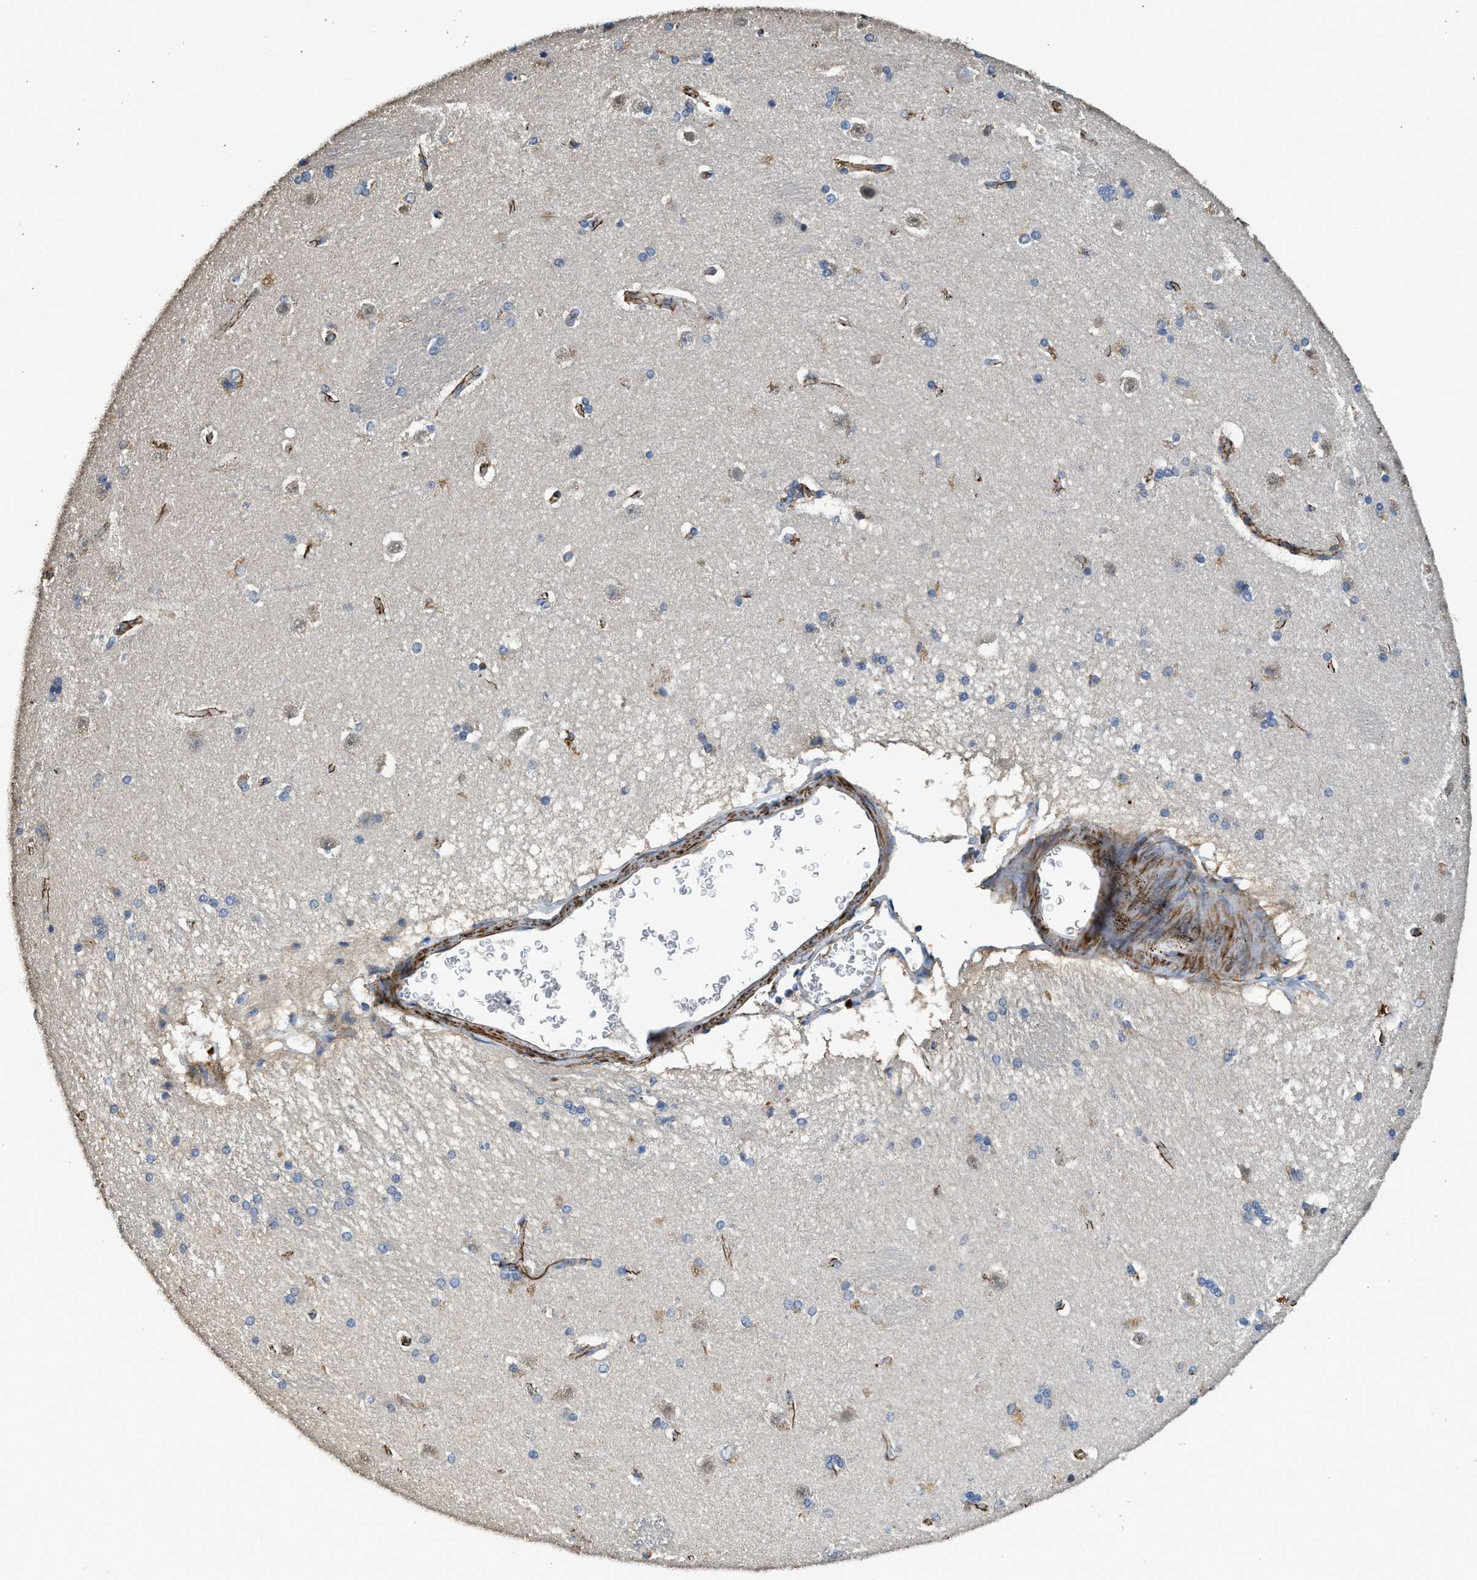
{"staining": {"intensity": "negative", "quantity": "none", "location": "none"}, "tissue": "caudate", "cell_type": "Glial cells", "image_type": "normal", "snomed": [{"axis": "morphology", "description": "Normal tissue, NOS"}, {"axis": "topography", "description": "Lateral ventricle wall"}], "caption": "IHC histopathology image of benign caudate: caudate stained with DAB exhibits no significant protein staining in glial cells.", "gene": "SYNM", "patient": {"sex": "female", "age": 19}}